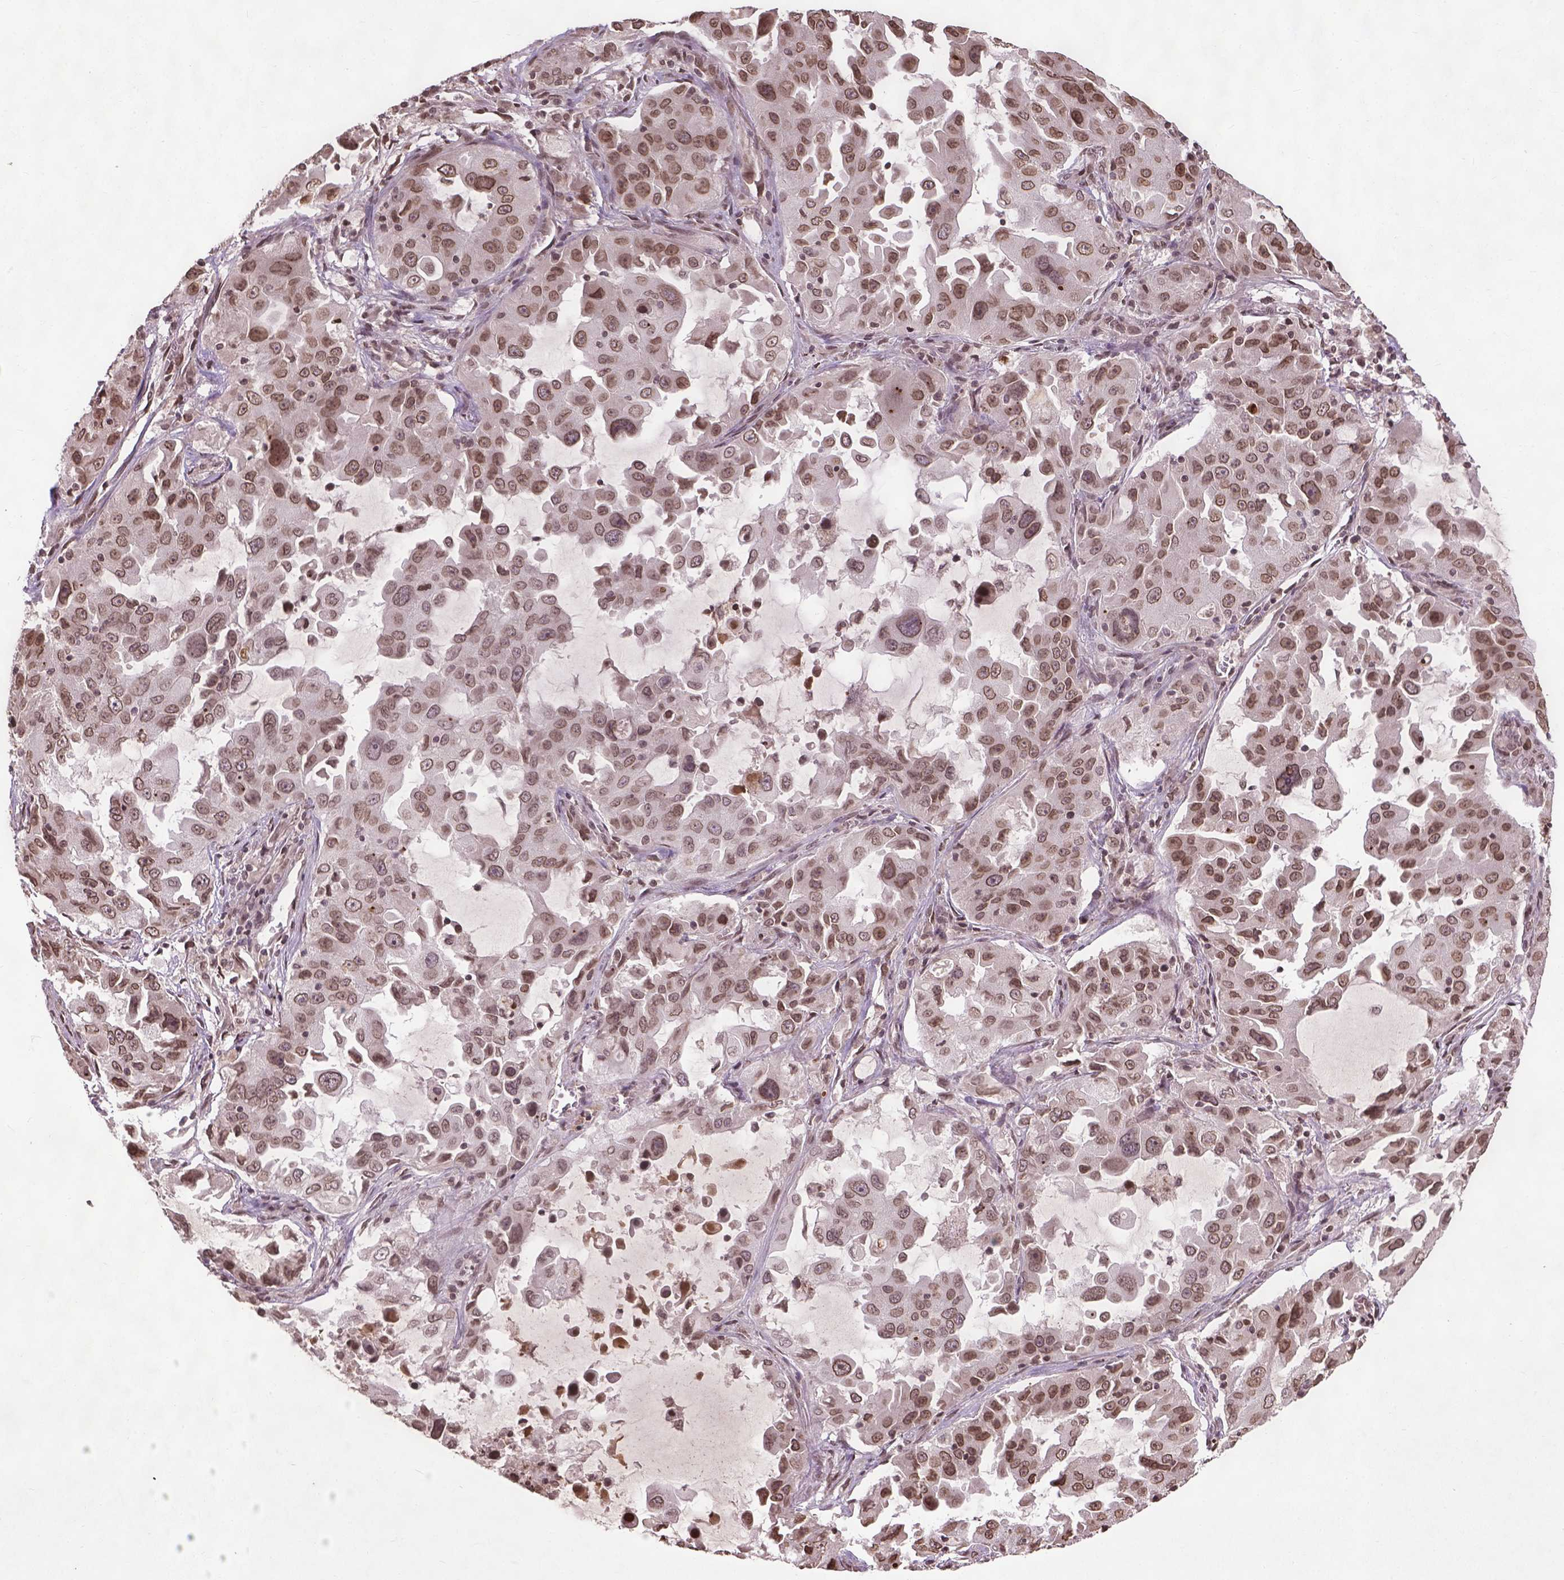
{"staining": {"intensity": "moderate", "quantity": ">75%", "location": "nuclear"}, "tissue": "lung cancer", "cell_type": "Tumor cells", "image_type": "cancer", "snomed": [{"axis": "morphology", "description": "Adenocarcinoma, NOS"}, {"axis": "topography", "description": "Lung"}], "caption": "Immunohistochemical staining of human lung adenocarcinoma shows medium levels of moderate nuclear protein staining in about >75% of tumor cells.", "gene": "BANF1", "patient": {"sex": "female", "age": 61}}